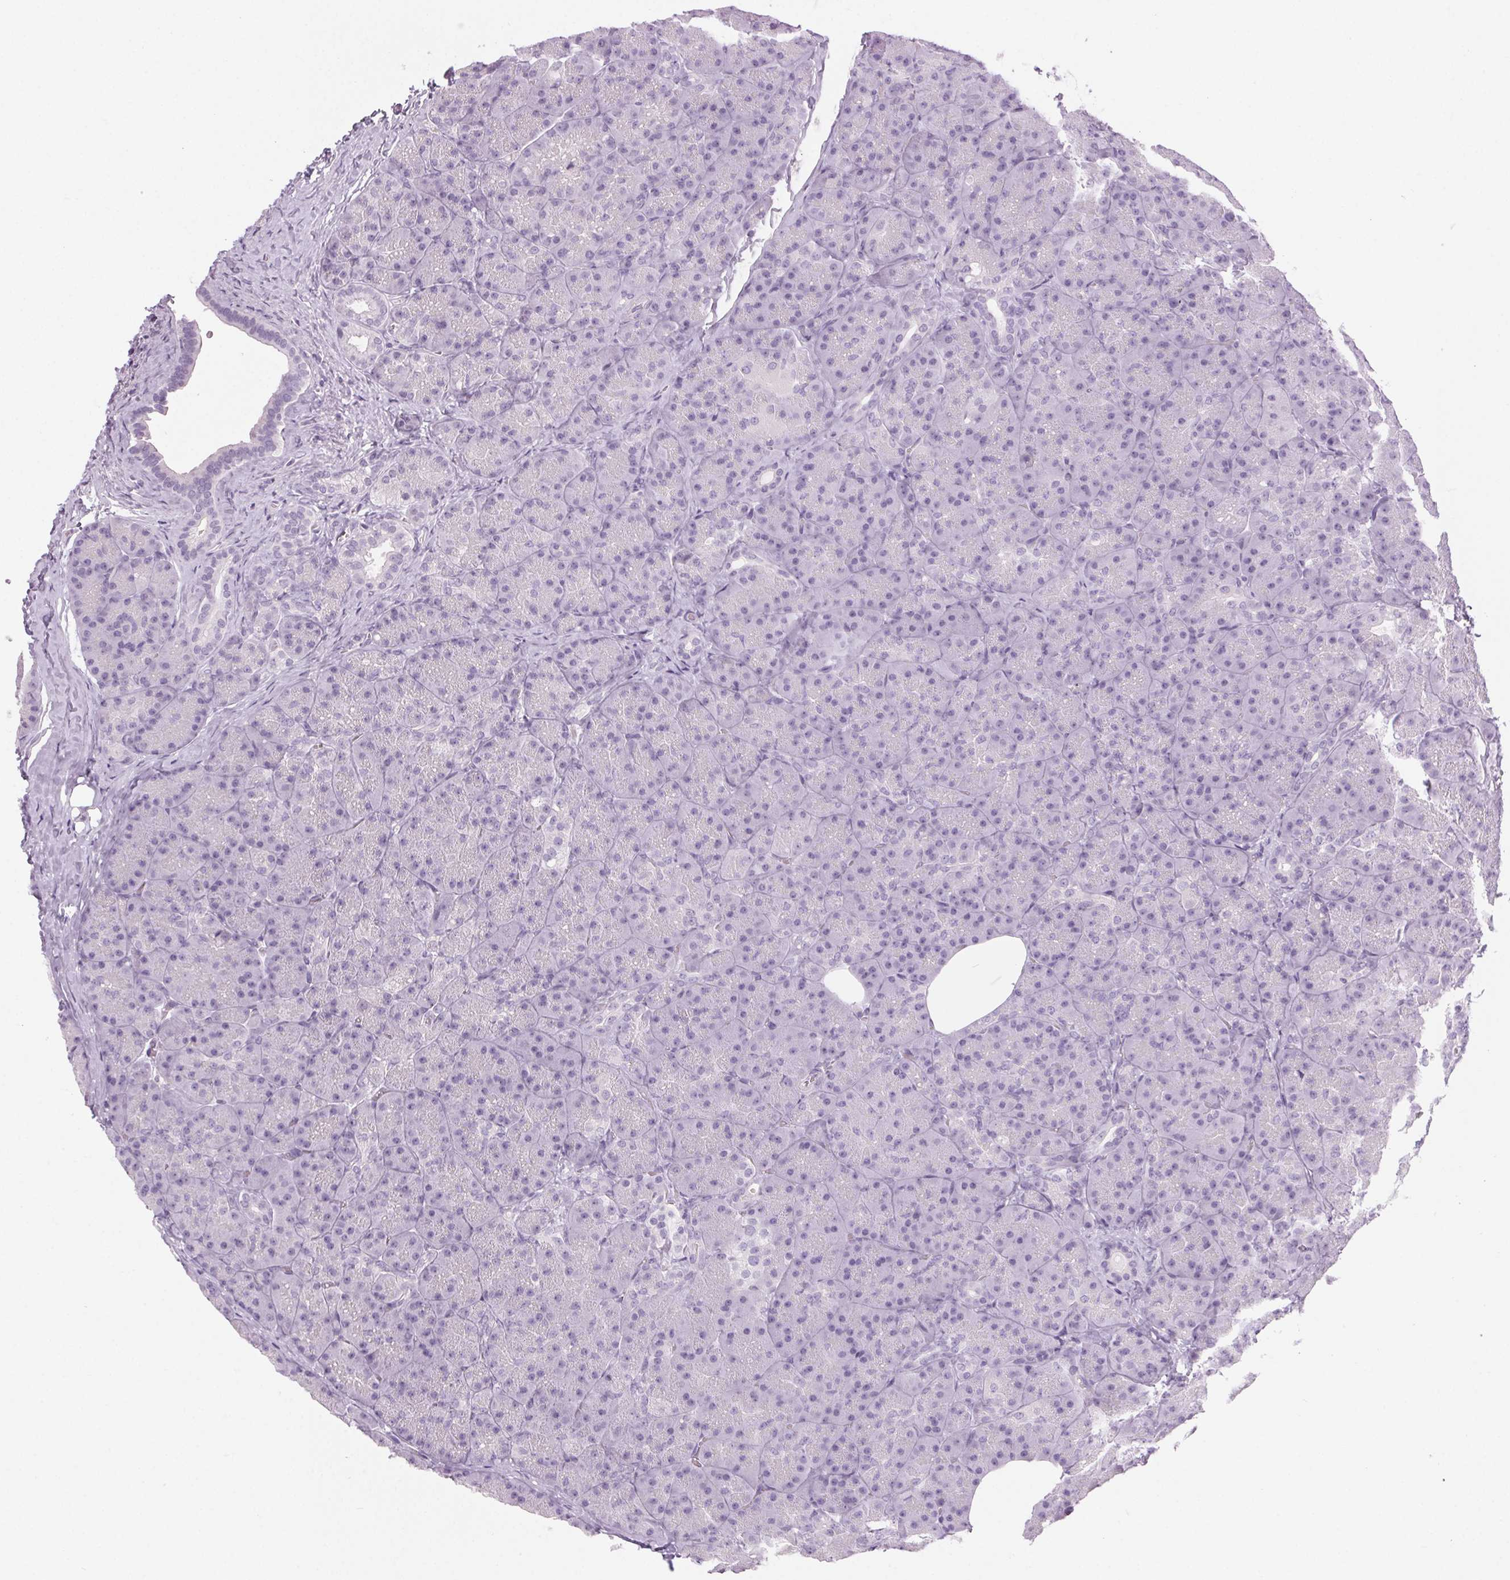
{"staining": {"intensity": "negative", "quantity": "none", "location": "none"}, "tissue": "pancreas", "cell_type": "Exocrine glandular cells", "image_type": "normal", "snomed": [{"axis": "morphology", "description": "Normal tissue, NOS"}, {"axis": "topography", "description": "Pancreas"}], "caption": "The image displays no staining of exocrine glandular cells in benign pancreas.", "gene": "LRP2", "patient": {"sex": "male", "age": 57}}